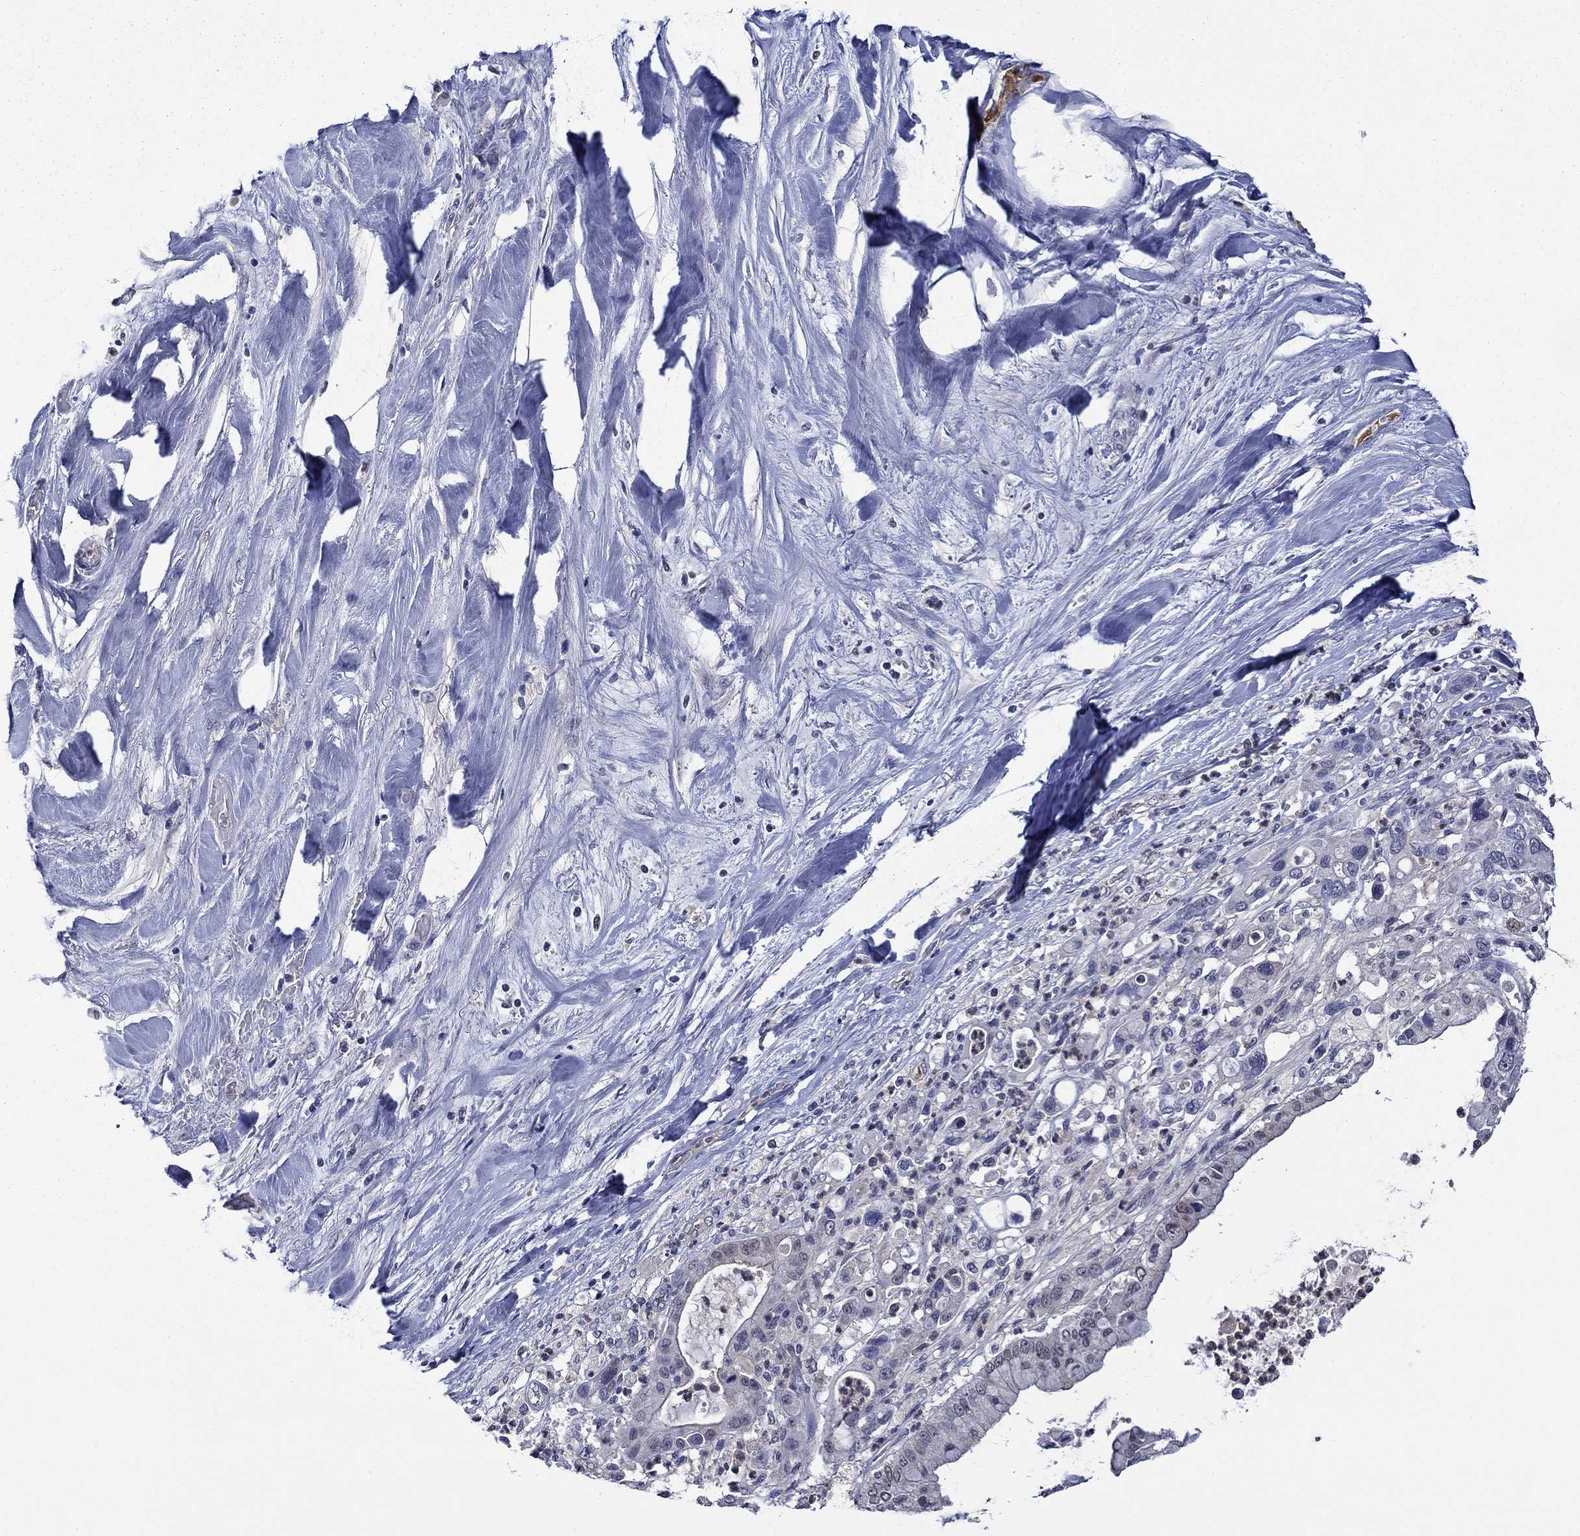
{"staining": {"intensity": "negative", "quantity": "none", "location": "none"}, "tissue": "liver cancer", "cell_type": "Tumor cells", "image_type": "cancer", "snomed": [{"axis": "morphology", "description": "Cholangiocarcinoma"}, {"axis": "topography", "description": "Liver"}], "caption": "The IHC photomicrograph has no significant expression in tumor cells of liver cancer (cholangiocarcinoma) tissue.", "gene": "DDTL", "patient": {"sex": "female", "age": 54}}